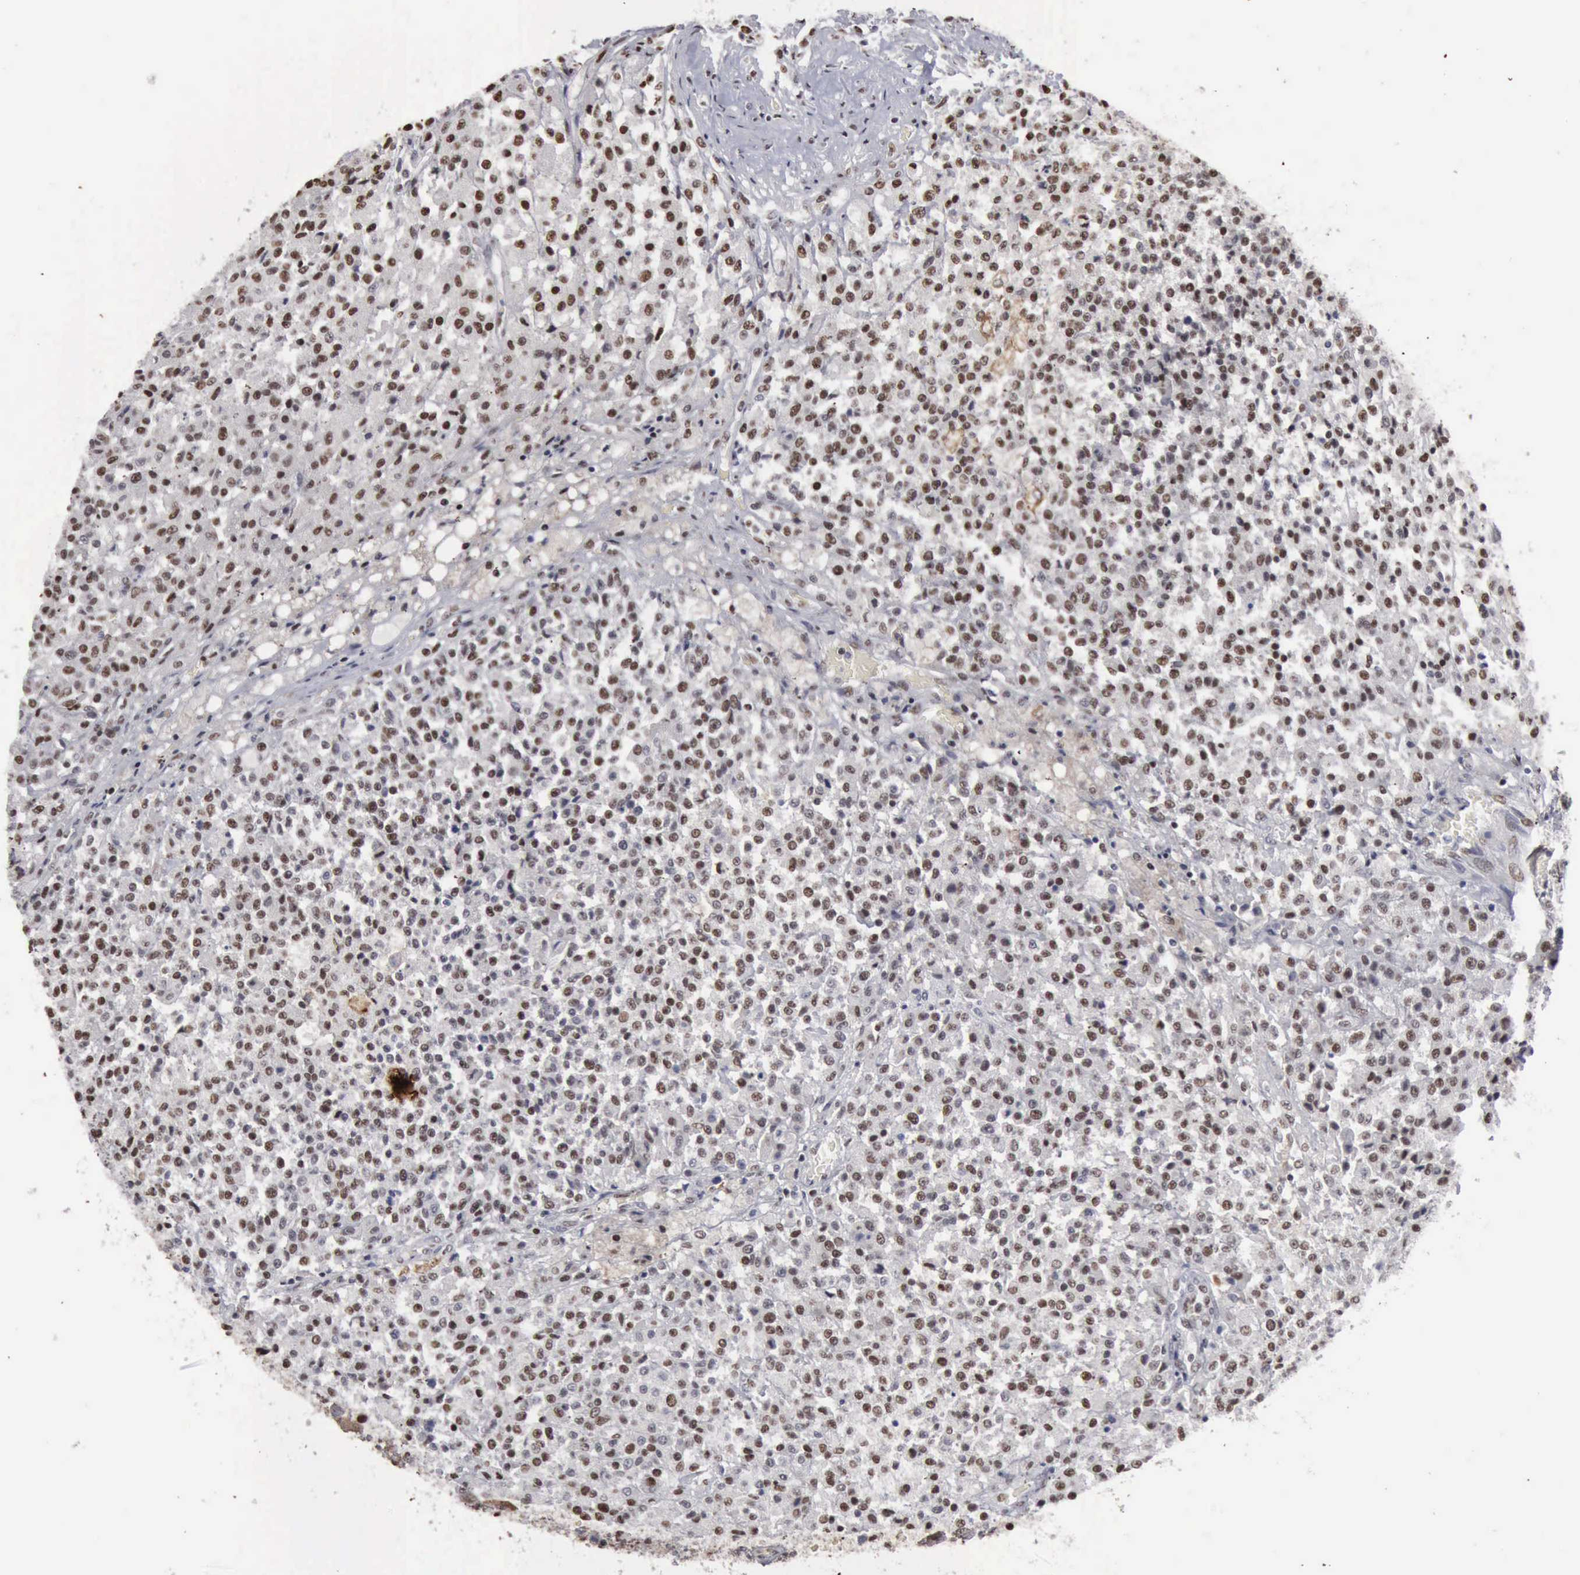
{"staining": {"intensity": "moderate", "quantity": ">75%", "location": "nuclear"}, "tissue": "testis cancer", "cell_type": "Tumor cells", "image_type": "cancer", "snomed": [{"axis": "morphology", "description": "Seminoma, NOS"}, {"axis": "topography", "description": "Testis"}], "caption": "This is a histology image of immunohistochemistry (IHC) staining of seminoma (testis), which shows moderate expression in the nuclear of tumor cells.", "gene": "KIAA0586", "patient": {"sex": "male", "age": 59}}